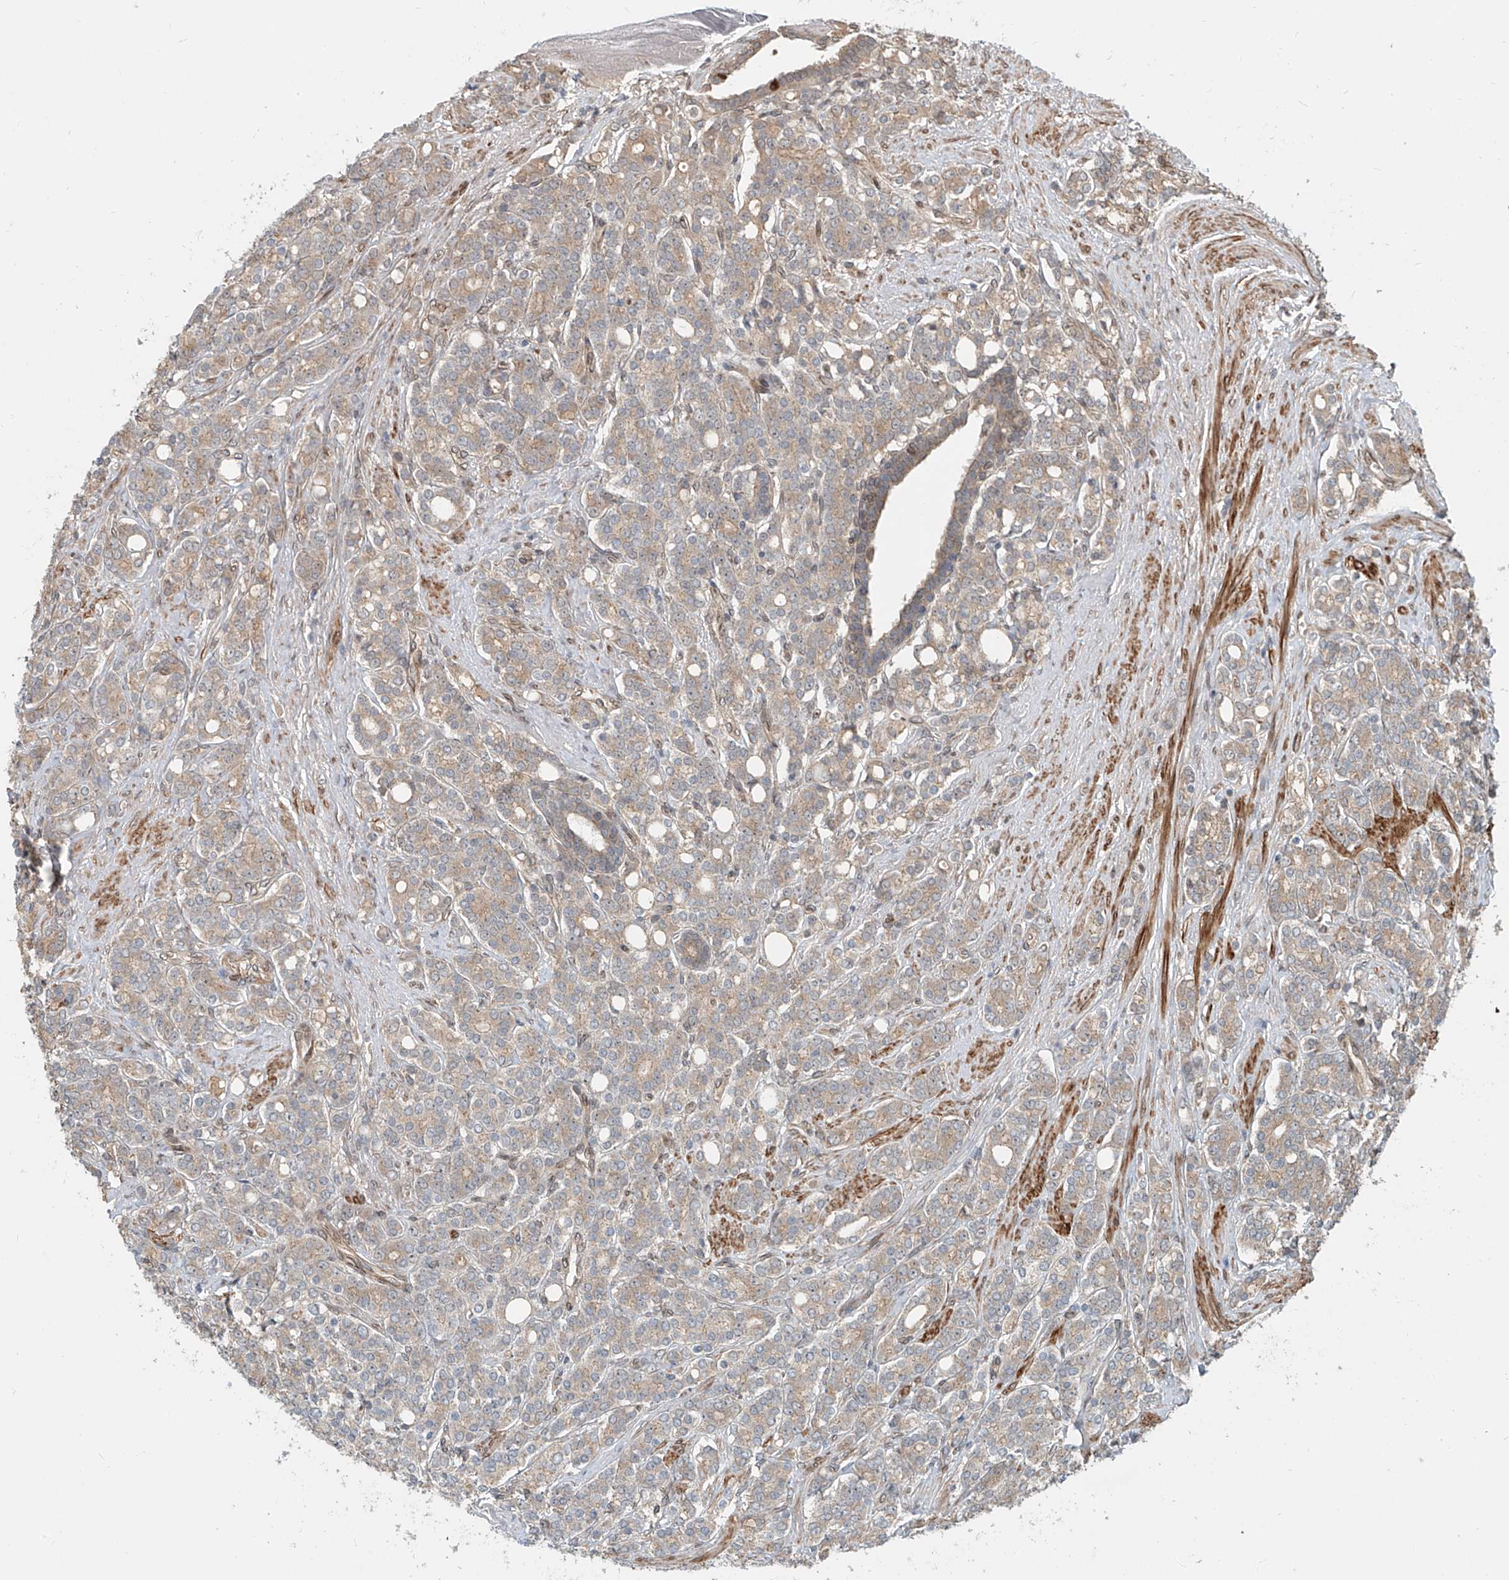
{"staining": {"intensity": "weak", "quantity": "<25%", "location": "cytoplasmic/membranous"}, "tissue": "prostate cancer", "cell_type": "Tumor cells", "image_type": "cancer", "snomed": [{"axis": "morphology", "description": "Adenocarcinoma, High grade"}, {"axis": "topography", "description": "Prostate"}], "caption": "IHC photomicrograph of high-grade adenocarcinoma (prostate) stained for a protein (brown), which demonstrates no staining in tumor cells. (Brightfield microscopy of DAB IHC at high magnification).", "gene": "SASH1", "patient": {"sex": "male", "age": 62}}